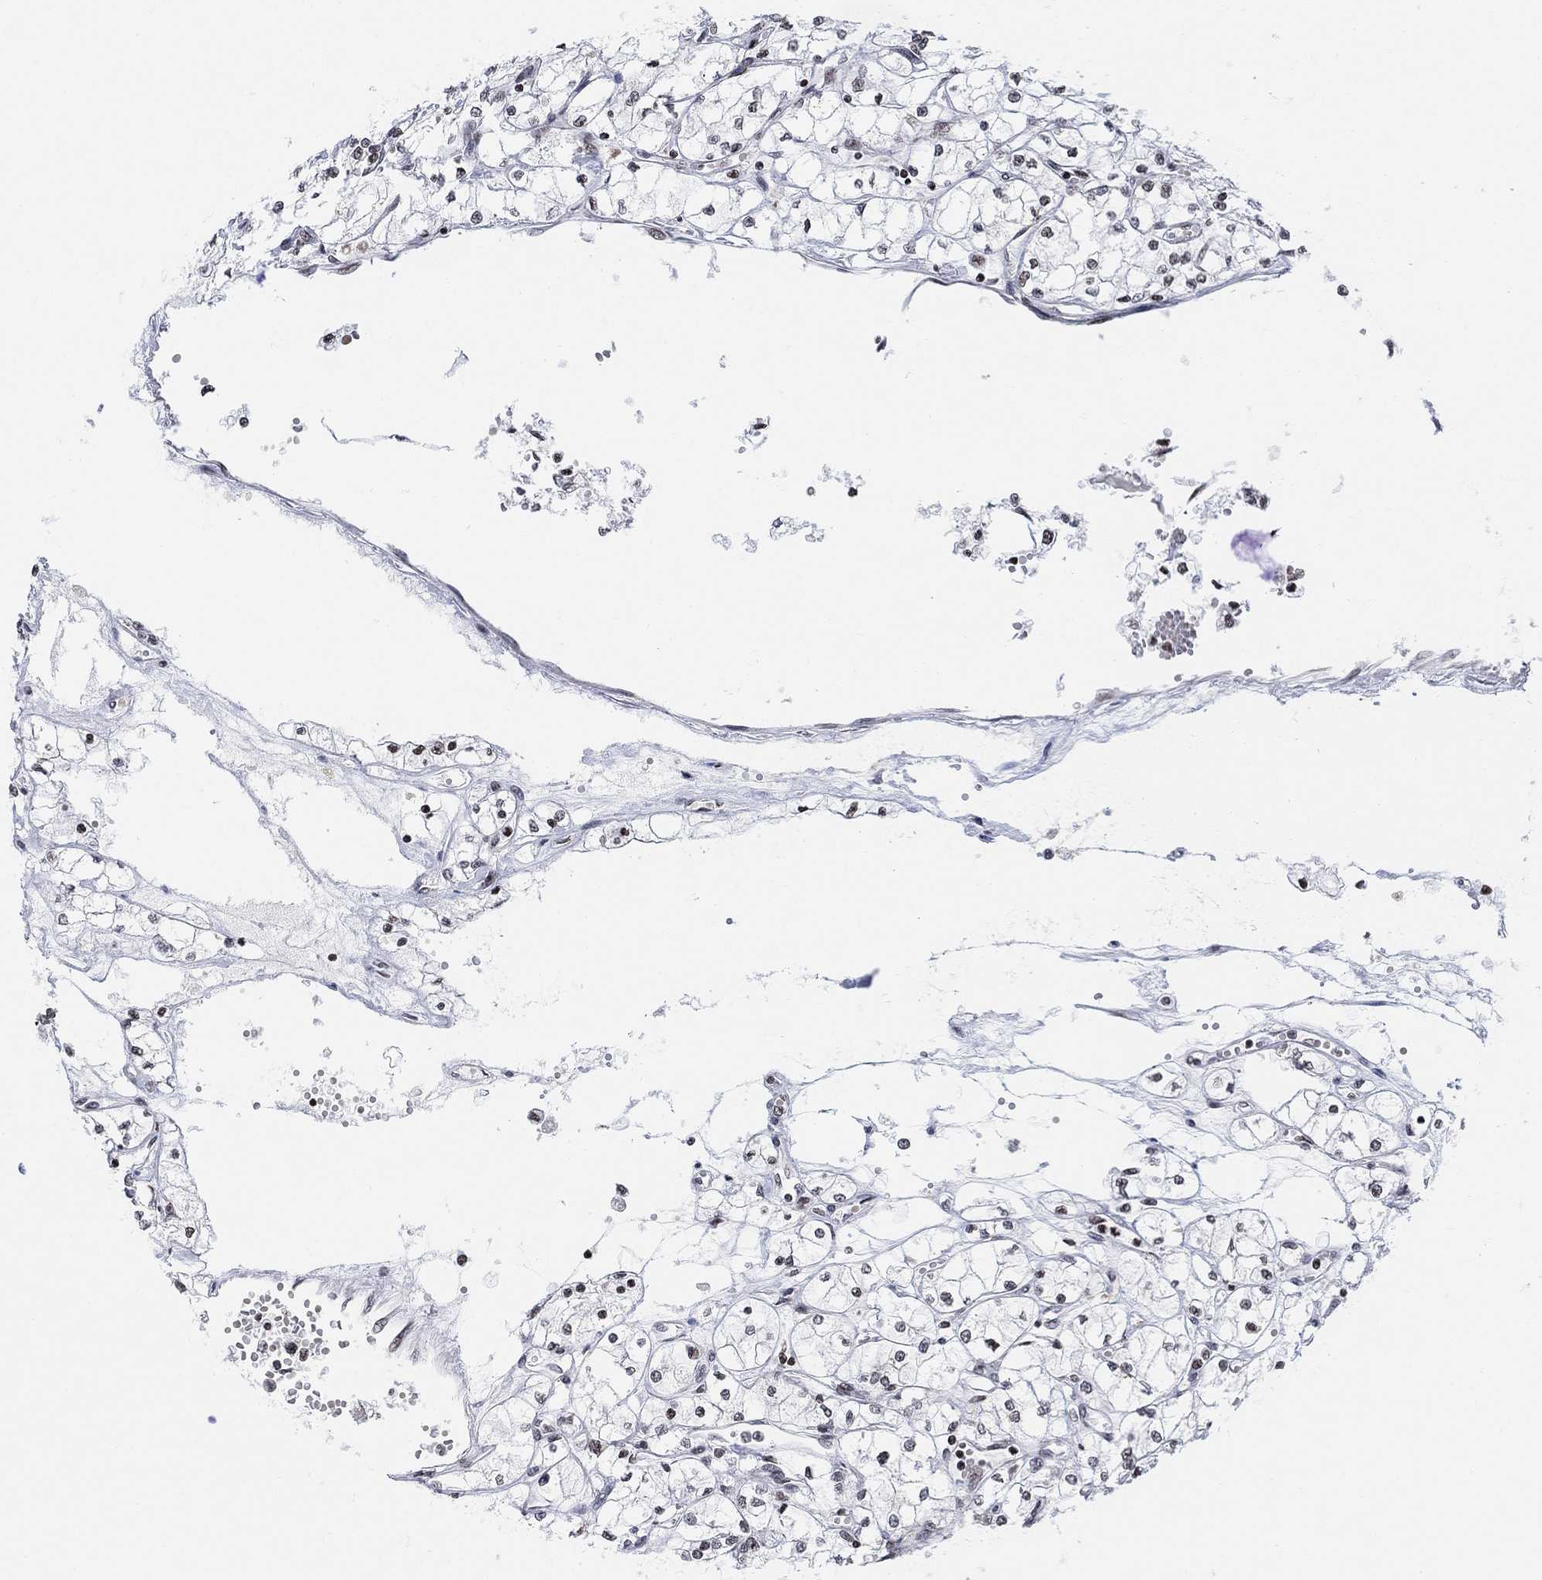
{"staining": {"intensity": "negative", "quantity": "none", "location": "none"}, "tissue": "renal cancer", "cell_type": "Tumor cells", "image_type": "cancer", "snomed": [{"axis": "morphology", "description": "Adenocarcinoma, NOS"}, {"axis": "topography", "description": "Kidney"}], "caption": "This is a micrograph of IHC staining of adenocarcinoma (renal), which shows no staining in tumor cells.", "gene": "ABHD14A", "patient": {"sex": "male", "age": 67}}